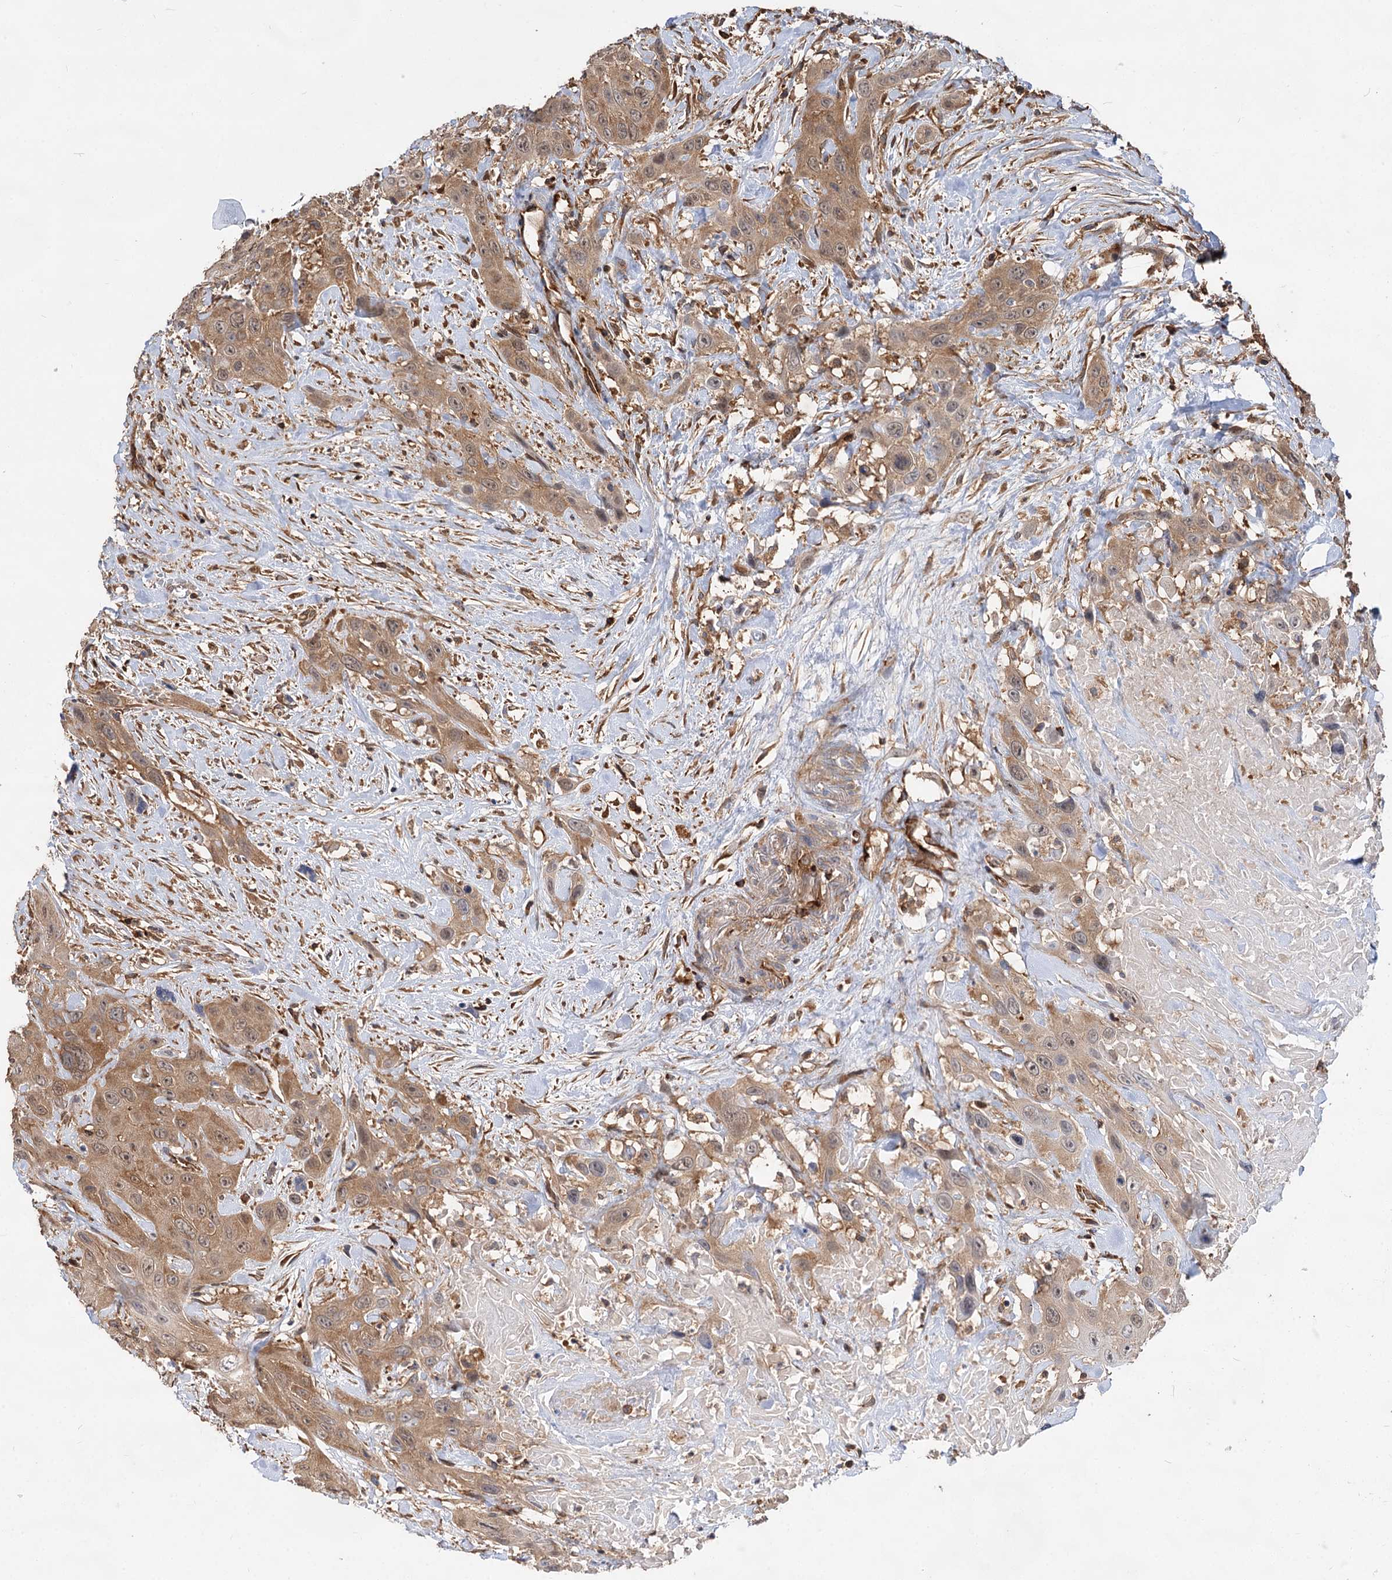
{"staining": {"intensity": "weak", "quantity": ">75%", "location": "cytoplasmic/membranous,nuclear"}, "tissue": "head and neck cancer", "cell_type": "Tumor cells", "image_type": "cancer", "snomed": [{"axis": "morphology", "description": "Squamous cell carcinoma, NOS"}, {"axis": "topography", "description": "Head-Neck"}], "caption": "Immunohistochemistry (IHC) staining of squamous cell carcinoma (head and neck), which displays low levels of weak cytoplasmic/membranous and nuclear expression in about >75% of tumor cells indicating weak cytoplasmic/membranous and nuclear protein expression. The staining was performed using DAB (brown) for protein detection and nuclei were counterstained in hematoxylin (blue).", "gene": "PACS1", "patient": {"sex": "male", "age": 81}}